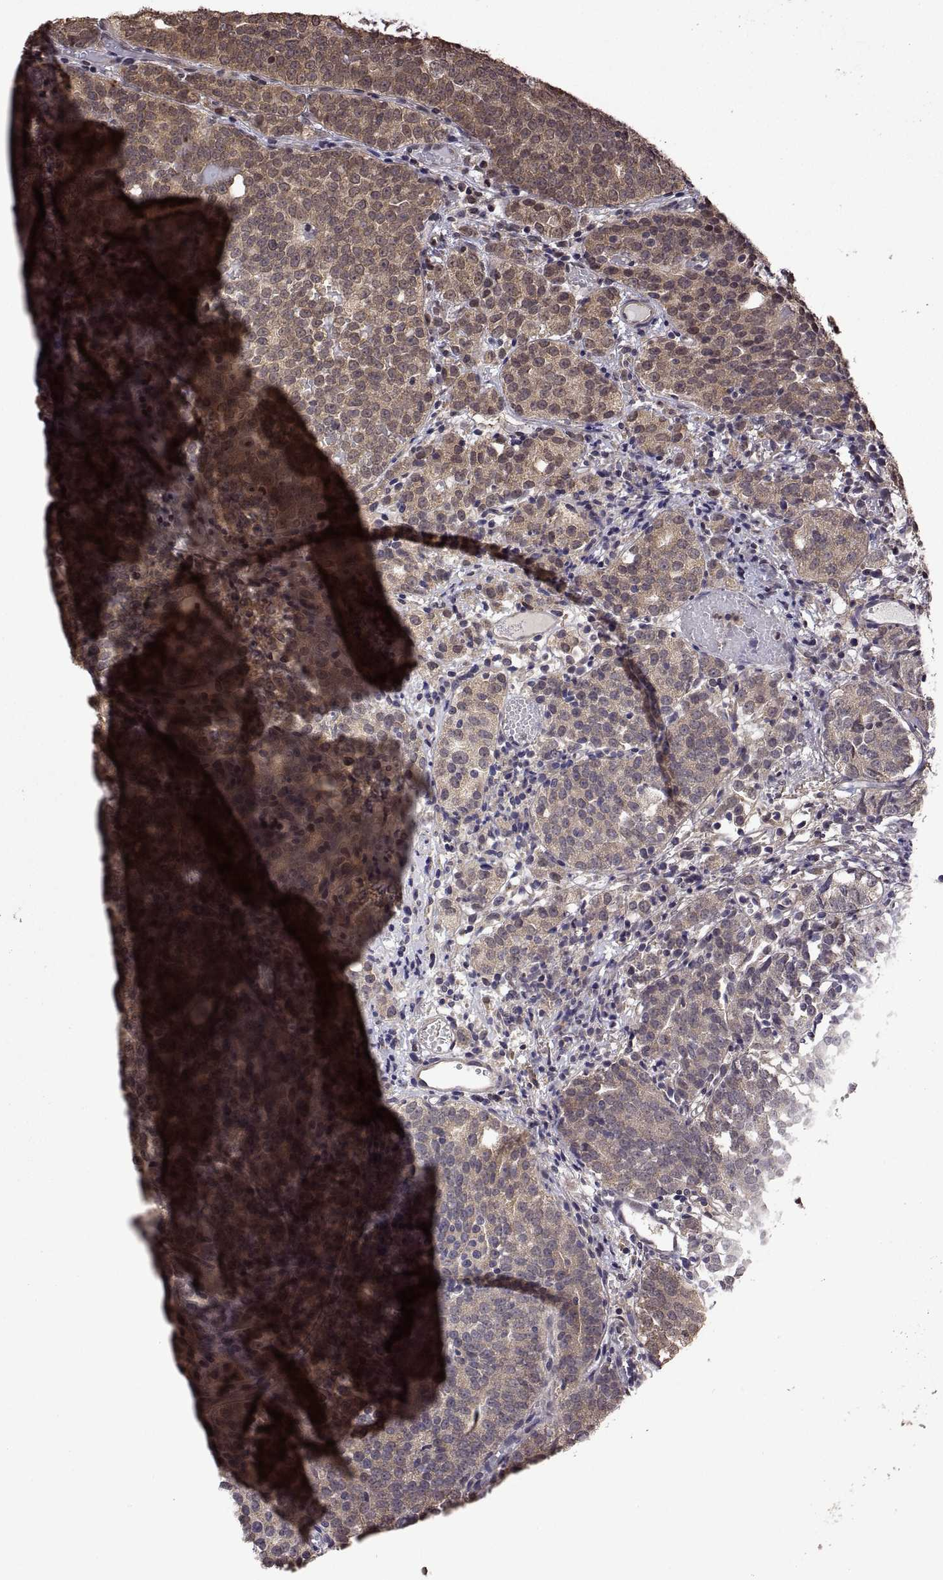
{"staining": {"intensity": "moderate", "quantity": "25%-75%", "location": "cytoplasmic/membranous,nuclear"}, "tissue": "prostate cancer", "cell_type": "Tumor cells", "image_type": "cancer", "snomed": [{"axis": "morphology", "description": "Adenocarcinoma, High grade"}, {"axis": "topography", "description": "Prostate"}], "caption": "Approximately 25%-75% of tumor cells in prostate cancer reveal moderate cytoplasmic/membranous and nuclear protein positivity as visualized by brown immunohistochemical staining.", "gene": "ZNRF2", "patient": {"sex": "male", "age": 53}}